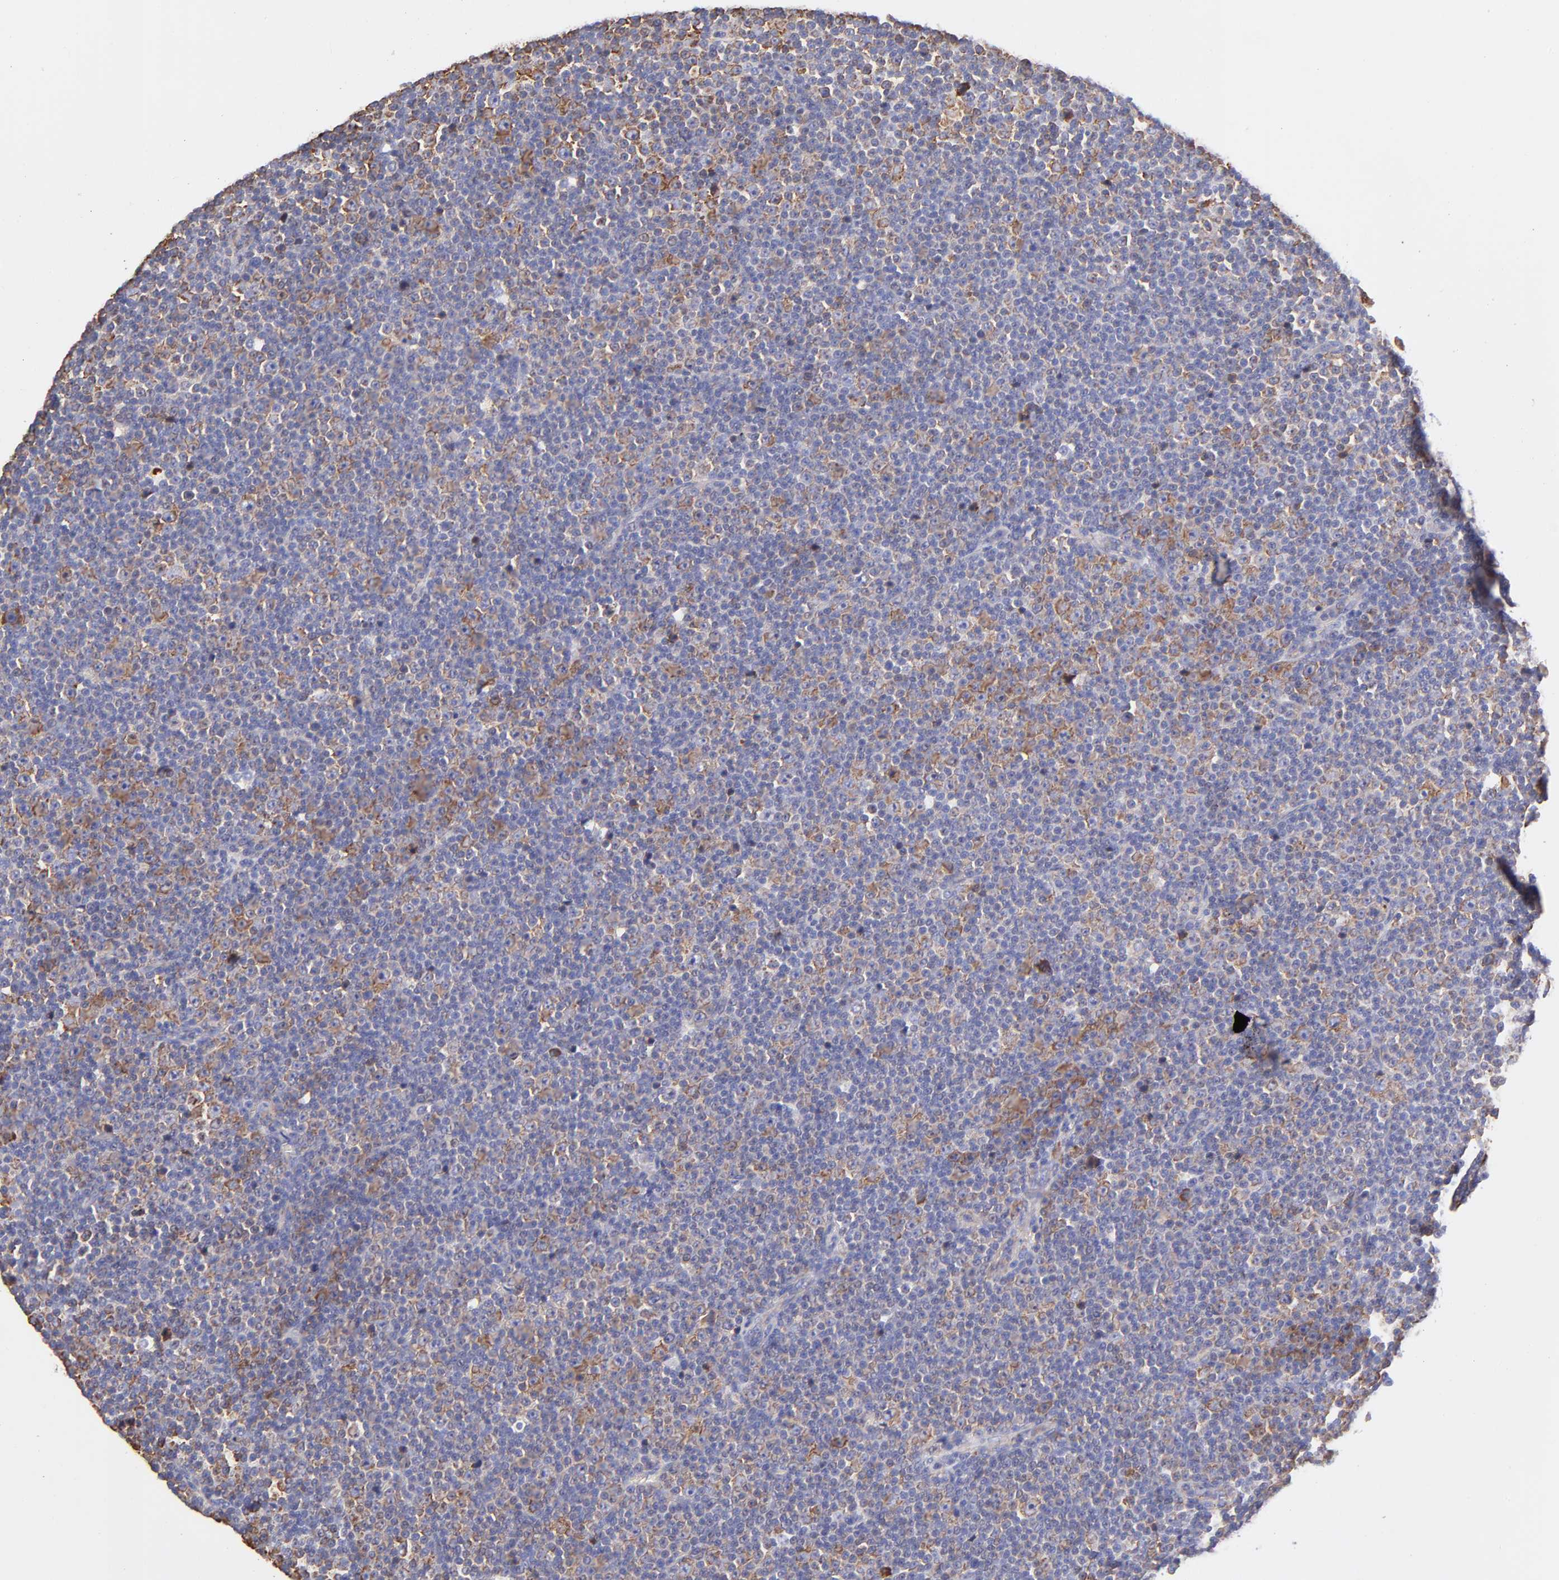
{"staining": {"intensity": "moderate", "quantity": "25%-75%", "location": "cytoplasmic/membranous"}, "tissue": "lymphoma", "cell_type": "Tumor cells", "image_type": "cancer", "snomed": [{"axis": "morphology", "description": "Malignant lymphoma, non-Hodgkin's type, Low grade"}, {"axis": "topography", "description": "Lymph node"}], "caption": "A brown stain shows moderate cytoplasmic/membranous expression of a protein in human lymphoma tumor cells.", "gene": "RPL30", "patient": {"sex": "female", "age": 67}}